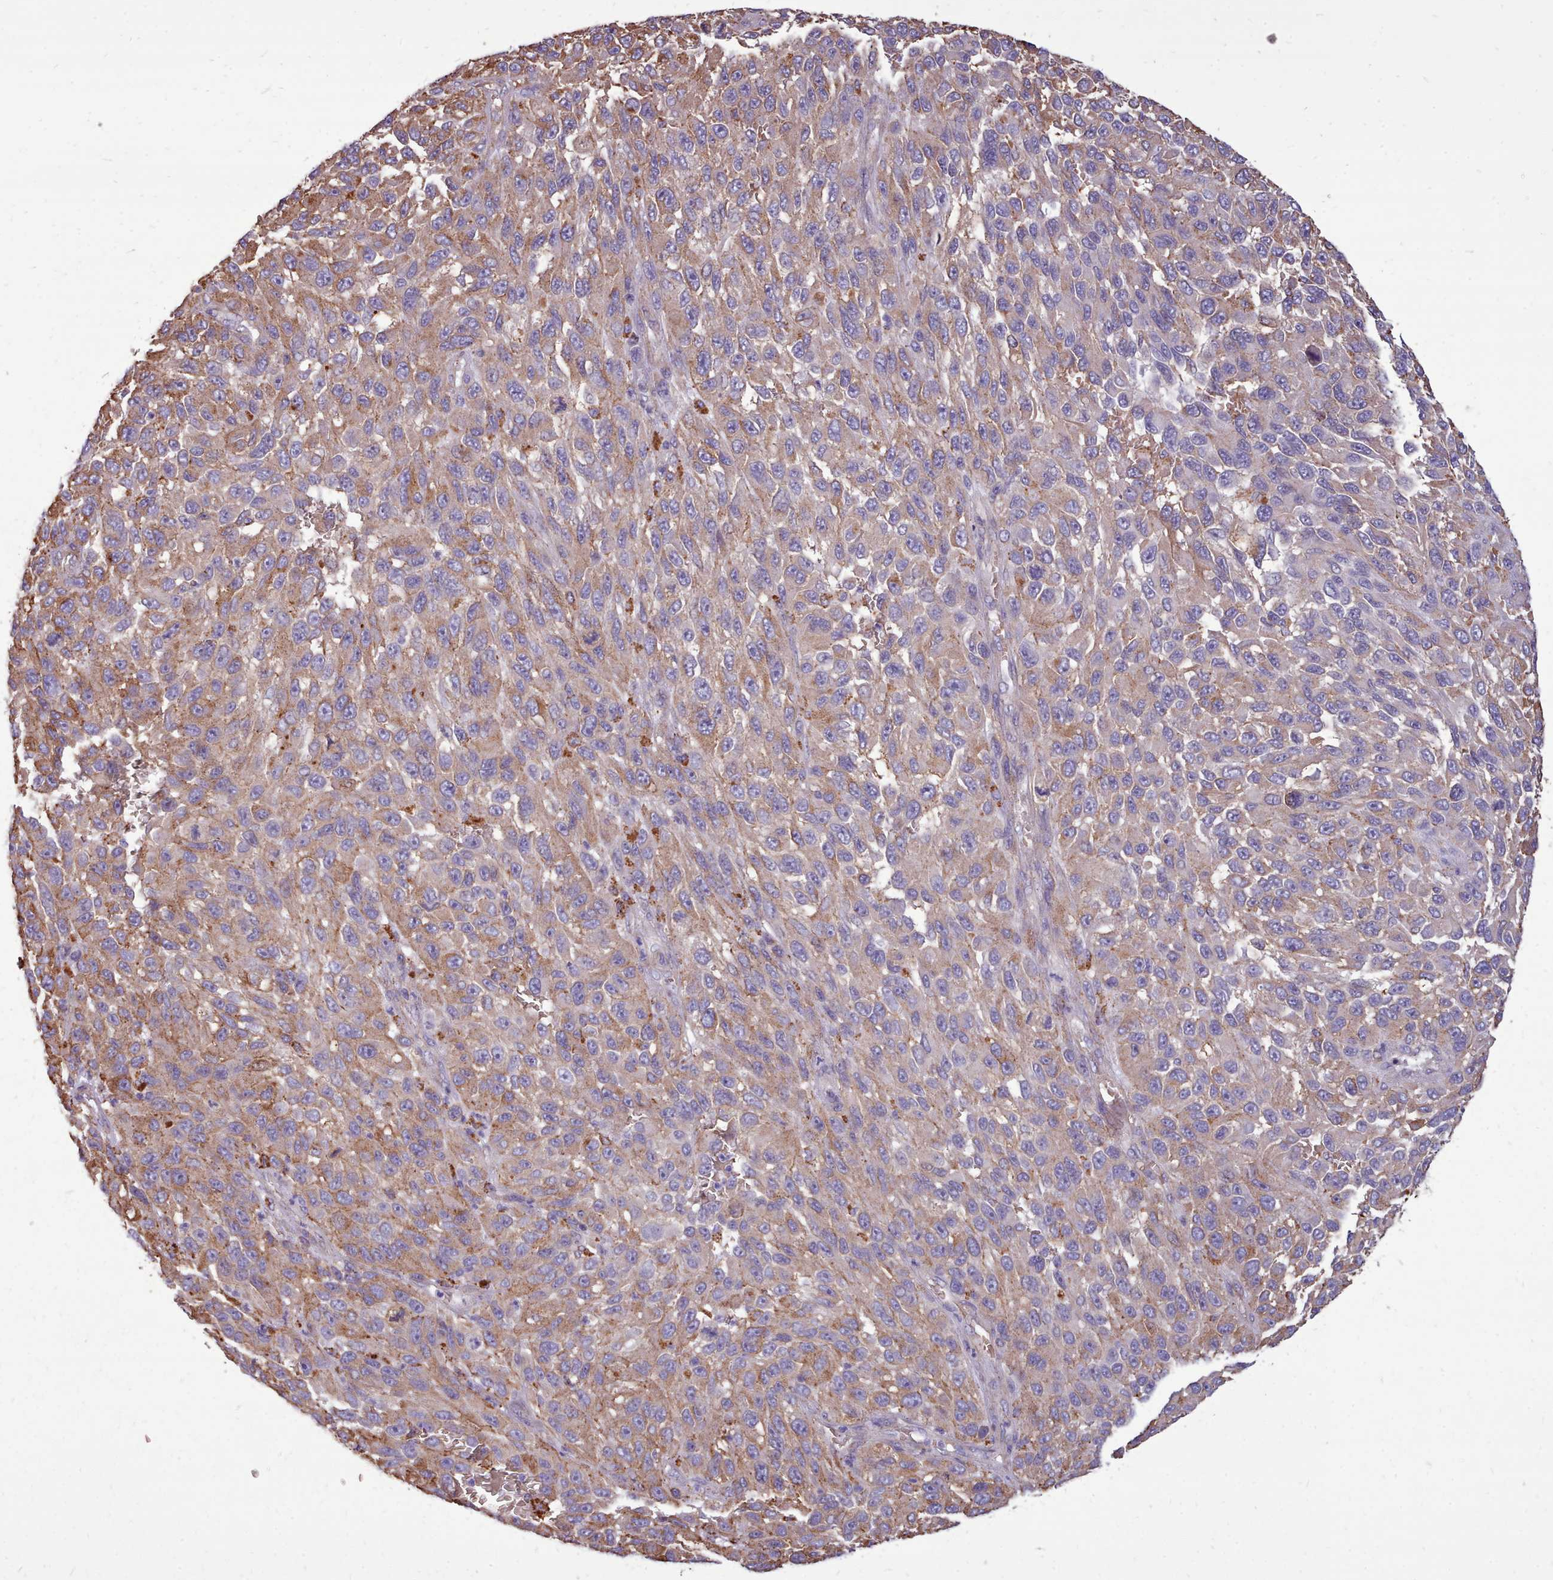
{"staining": {"intensity": "moderate", "quantity": ">75%", "location": "cytoplasmic/membranous"}, "tissue": "melanoma", "cell_type": "Tumor cells", "image_type": "cancer", "snomed": [{"axis": "morphology", "description": "Malignant melanoma, NOS"}, {"axis": "topography", "description": "Skin"}], "caption": "Melanoma stained with DAB immunohistochemistry exhibits medium levels of moderate cytoplasmic/membranous positivity in approximately >75% of tumor cells. The protein of interest is stained brown, and the nuclei are stained in blue (DAB (3,3'-diaminobenzidine) IHC with brightfield microscopy, high magnification).", "gene": "PACSIN3", "patient": {"sex": "female", "age": 96}}